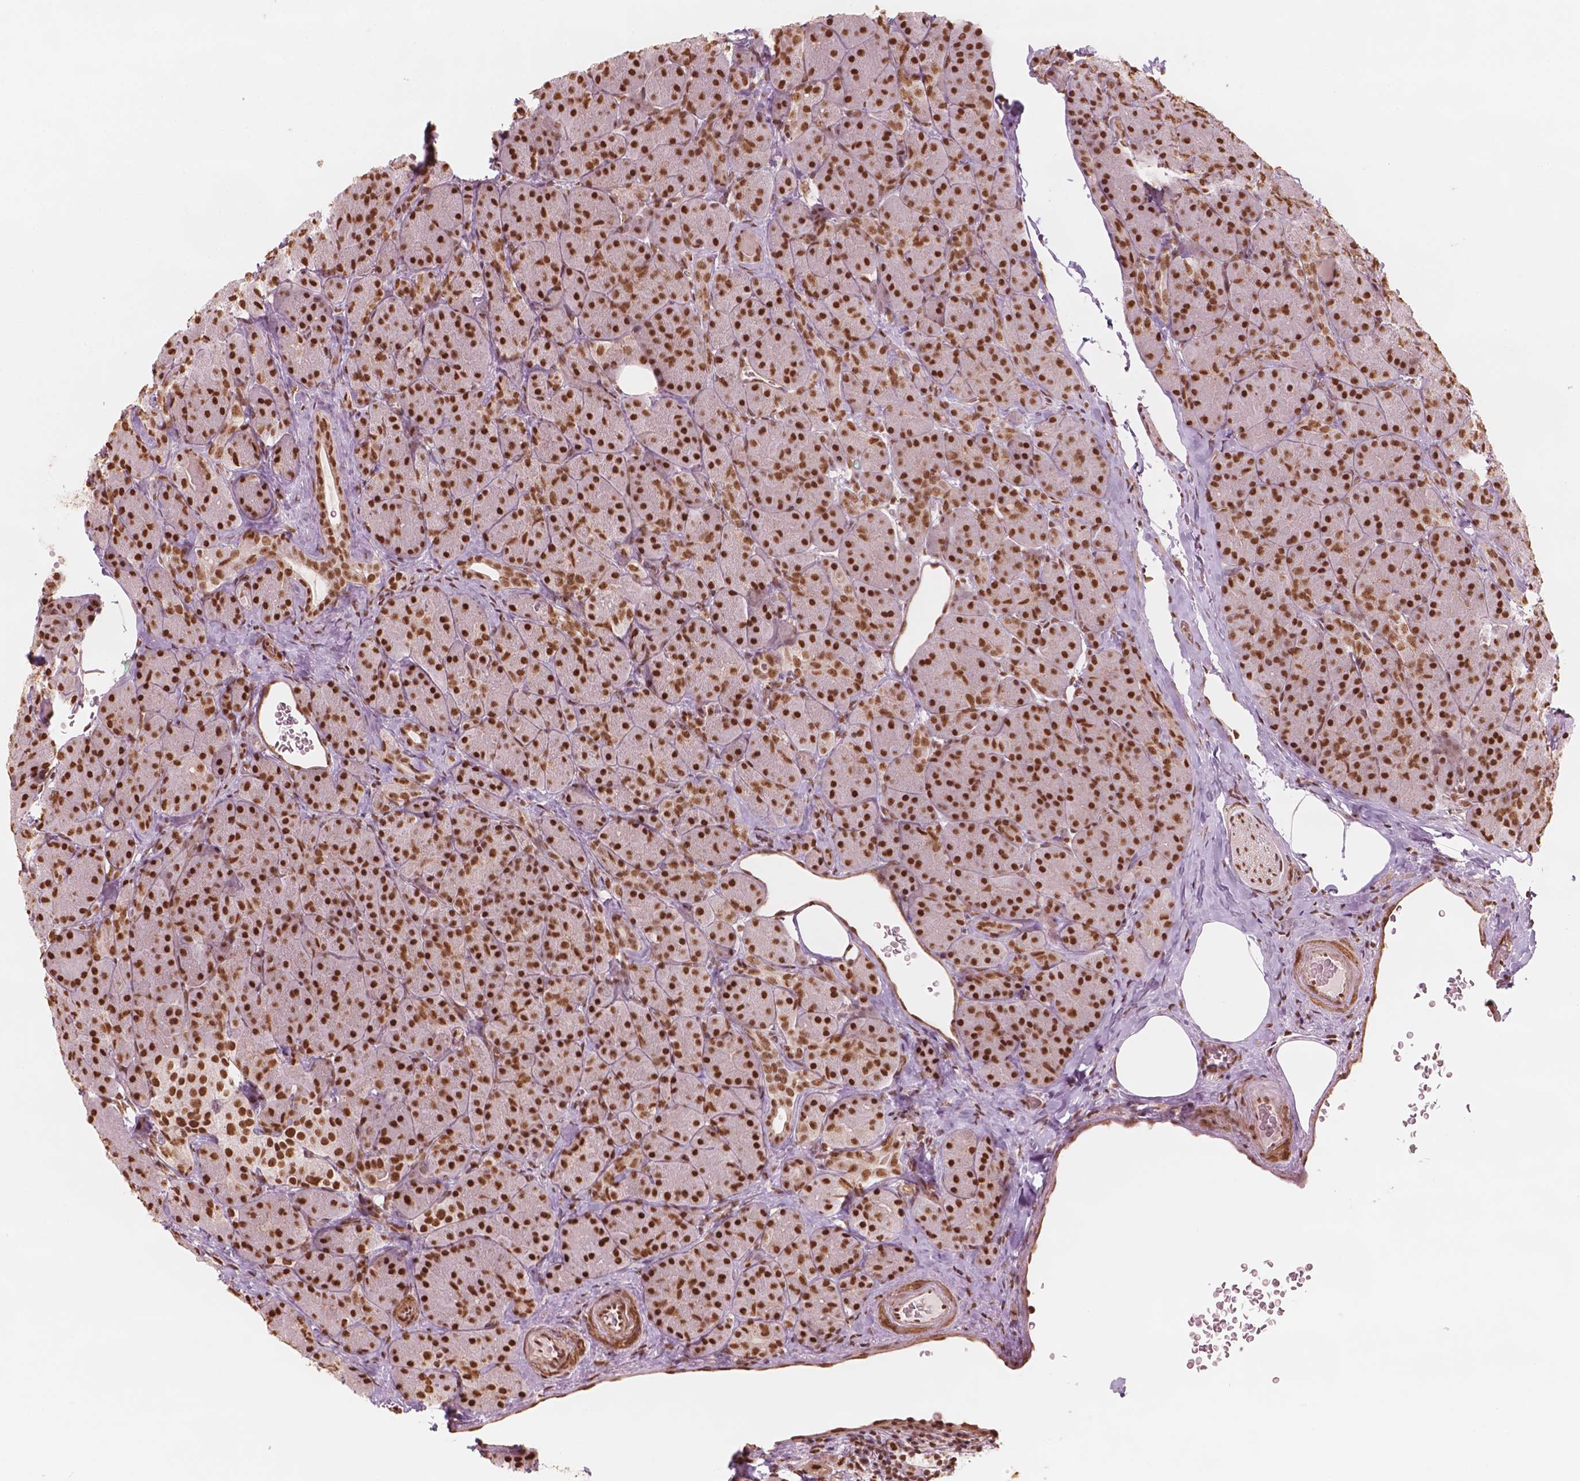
{"staining": {"intensity": "strong", "quantity": ">75%", "location": "nuclear"}, "tissue": "pancreas", "cell_type": "Exocrine glandular cells", "image_type": "normal", "snomed": [{"axis": "morphology", "description": "Normal tissue, NOS"}, {"axis": "topography", "description": "Pancreas"}], "caption": "Strong nuclear expression for a protein is present in approximately >75% of exocrine glandular cells of normal pancreas using immunohistochemistry.", "gene": "GTF3C5", "patient": {"sex": "male", "age": 57}}